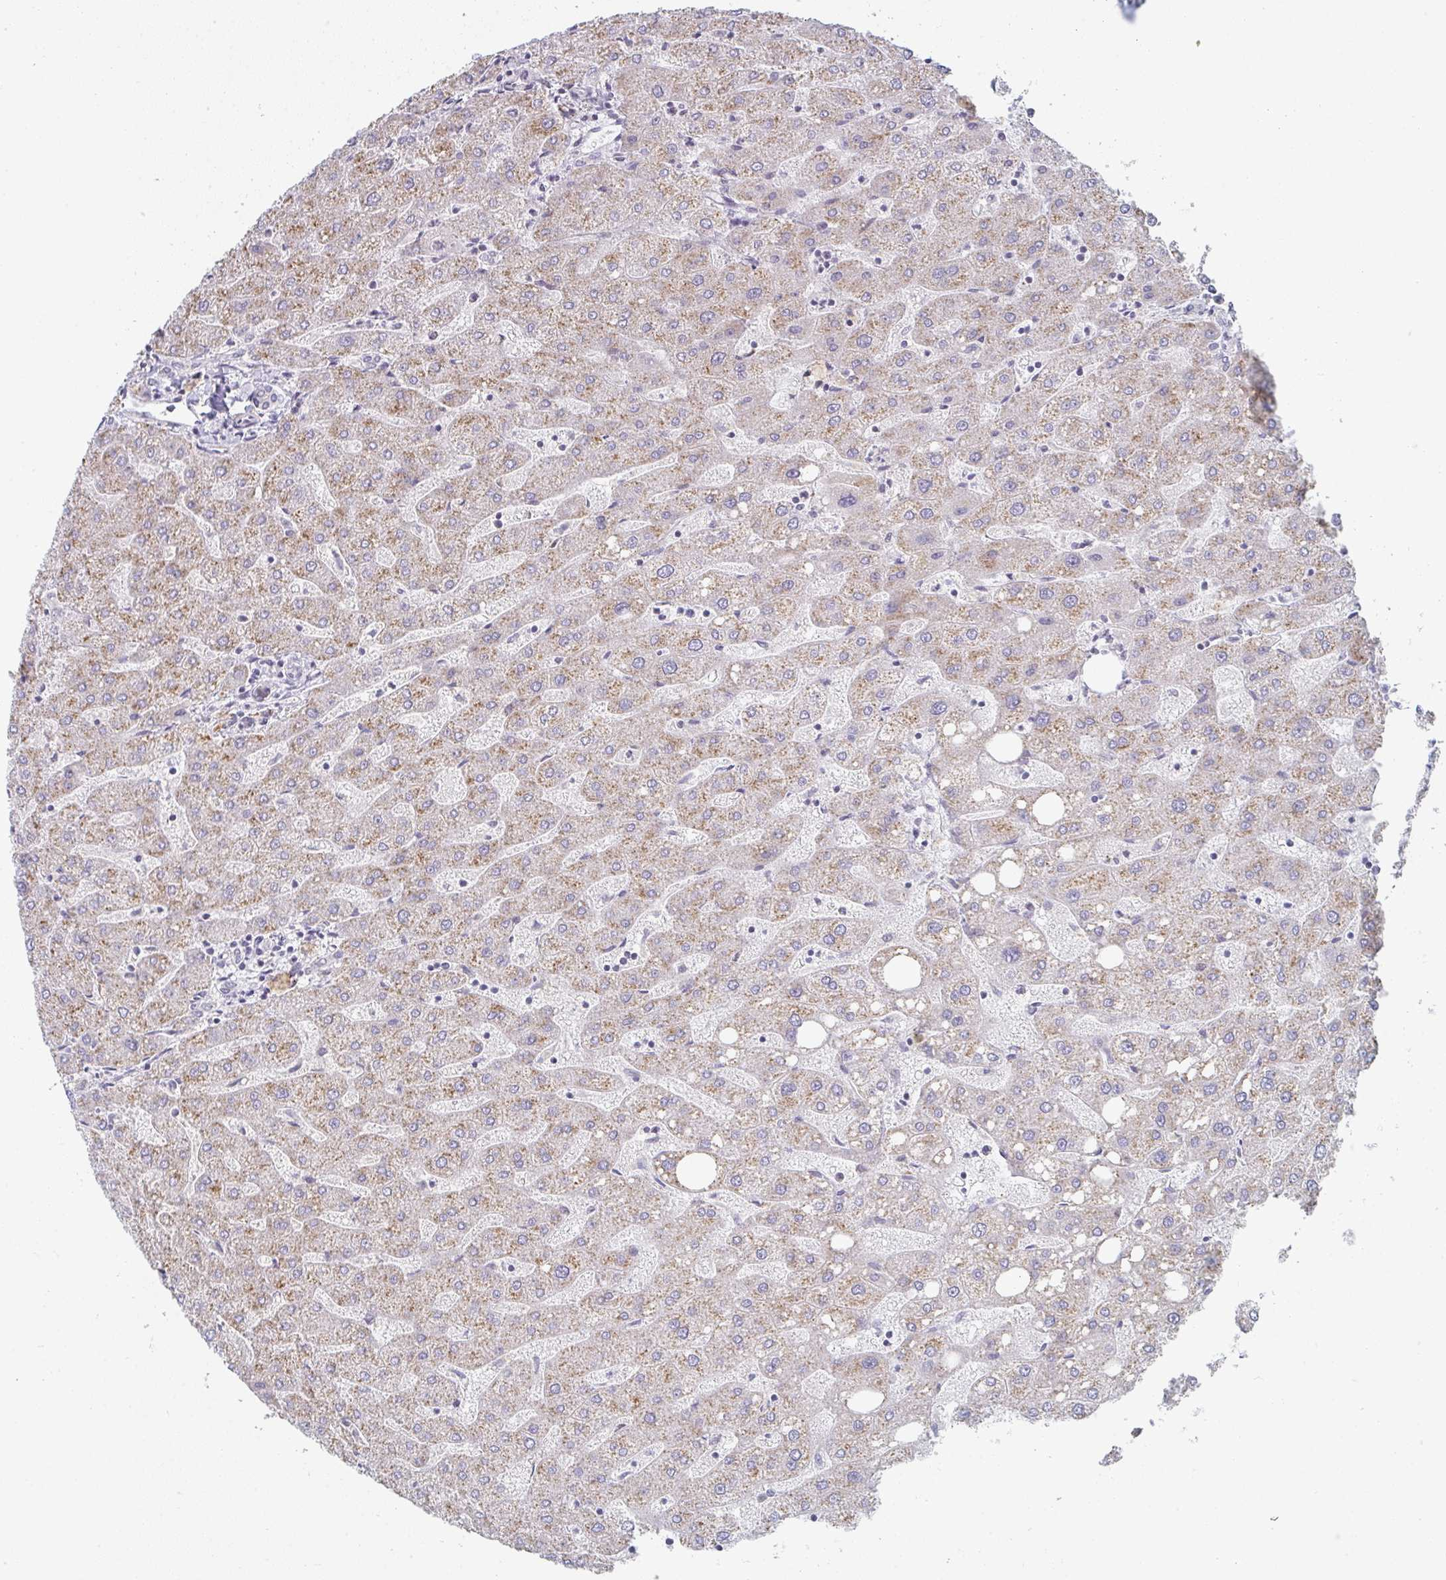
{"staining": {"intensity": "negative", "quantity": "none", "location": "none"}, "tissue": "liver", "cell_type": "Cholangiocytes", "image_type": "normal", "snomed": [{"axis": "morphology", "description": "Normal tissue, NOS"}, {"axis": "topography", "description": "Liver"}], "caption": "The histopathology image displays no significant staining in cholangiocytes of liver. (Brightfield microscopy of DAB immunohistochemistry at high magnification).", "gene": "ZNF526", "patient": {"sex": "male", "age": 67}}